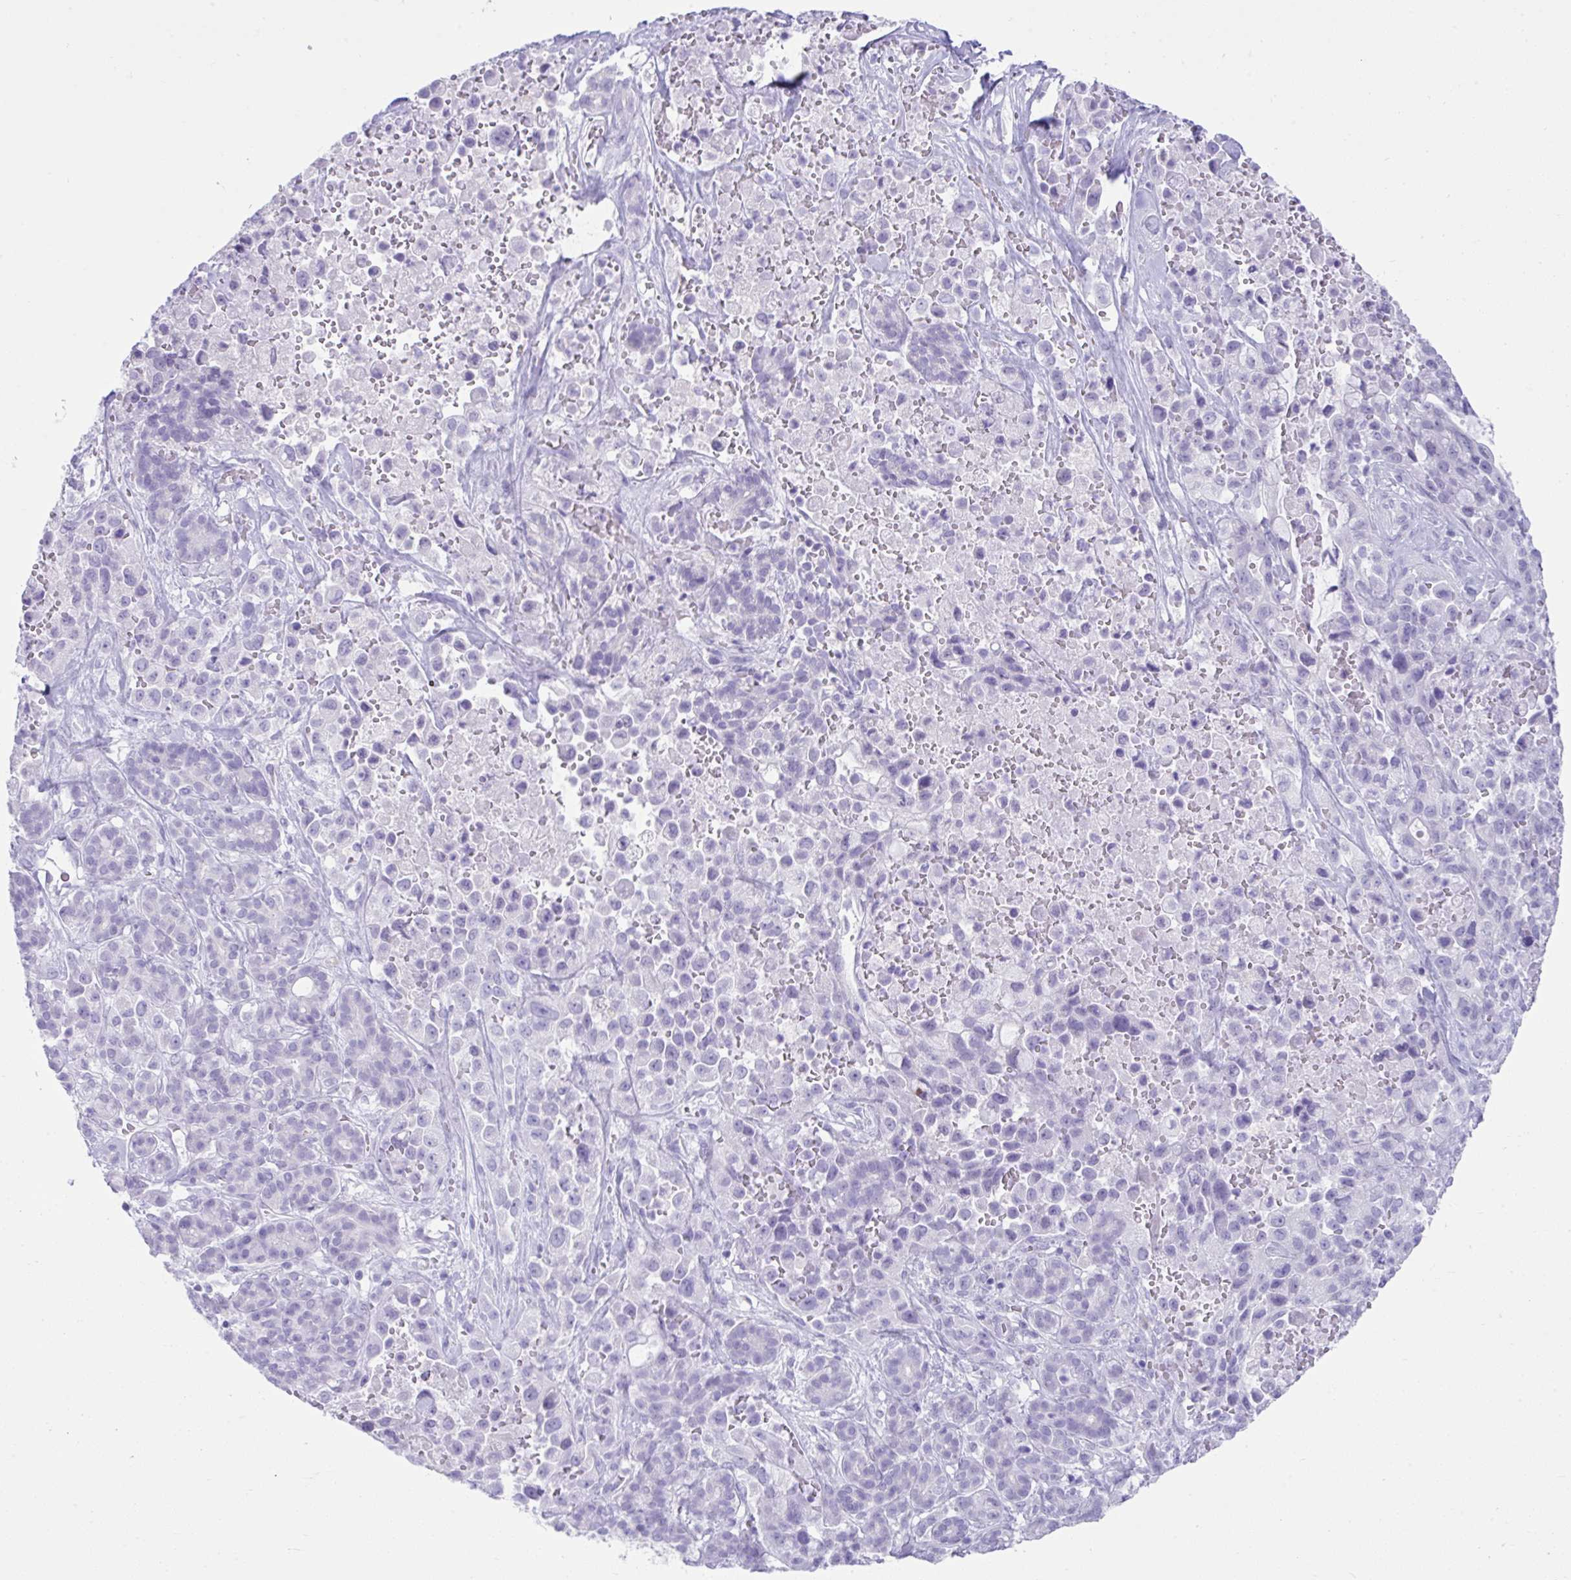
{"staining": {"intensity": "negative", "quantity": "none", "location": "none"}, "tissue": "pancreatic cancer", "cell_type": "Tumor cells", "image_type": "cancer", "snomed": [{"axis": "morphology", "description": "Adenocarcinoma, NOS"}, {"axis": "topography", "description": "Pancreas"}], "caption": "Tumor cells show no significant expression in pancreatic cancer (adenocarcinoma). (IHC, brightfield microscopy, high magnification).", "gene": "PSCA", "patient": {"sex": "male", "age": 44}}